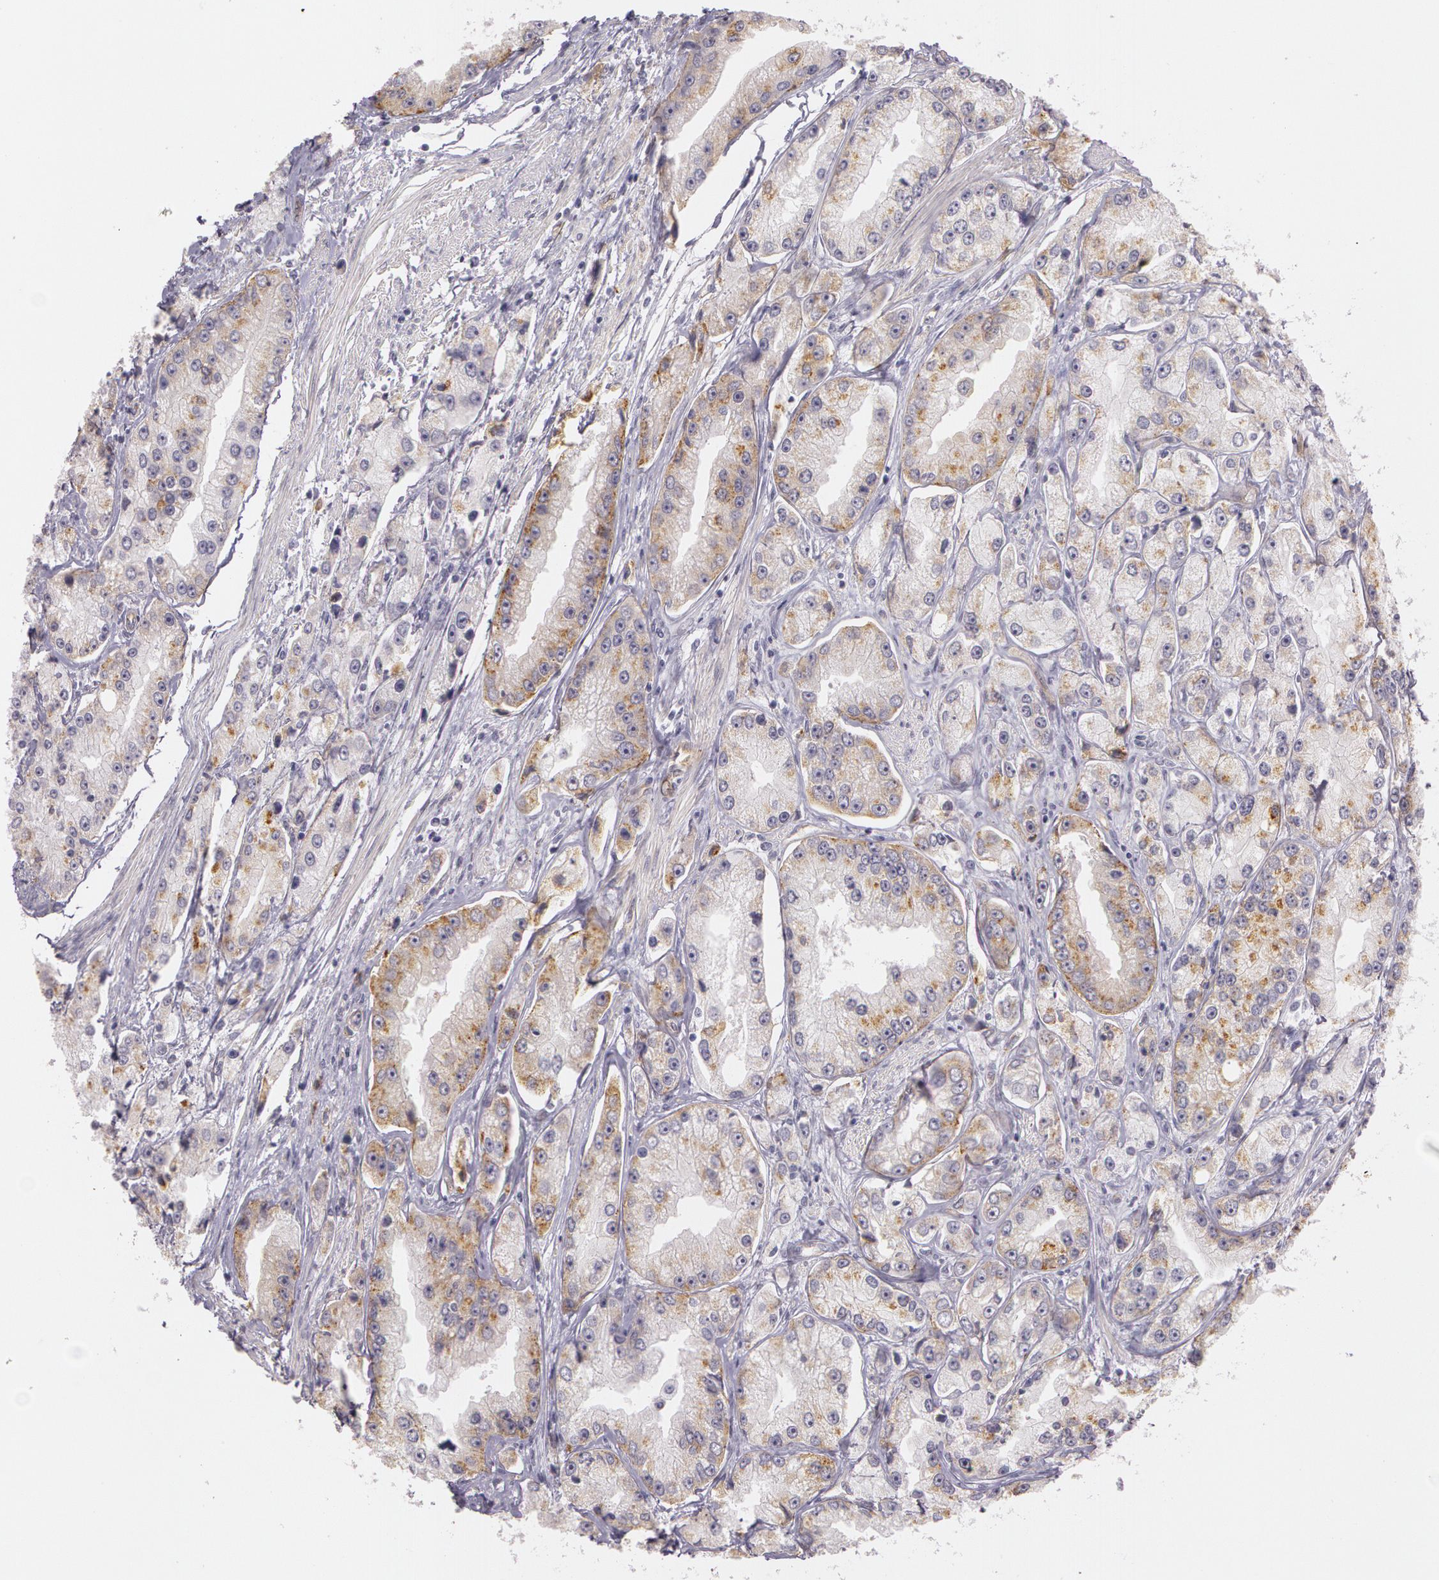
{"staining": {"intensity": "moderate", "quantity": "25%-75%", "location": "cytoplasmic/membranous"}, "tissue": "prostate cancer", "cell_type": "Tumor cells", "image_type": "cancer", "snomed": [{"axis": "morphology", "description": "Adenocarcinoma, Medium grade"}, {"axis": "topography", "description": "Prostate"}], "caption": "Tumor cells exhibit moderate cytoplasmic/membranous staining in approximately 25%-75% of cells in medium-grade adenocarcinoma (prostate).", "gene": "APP", "patient": {"sex": "male", "age": 72}}